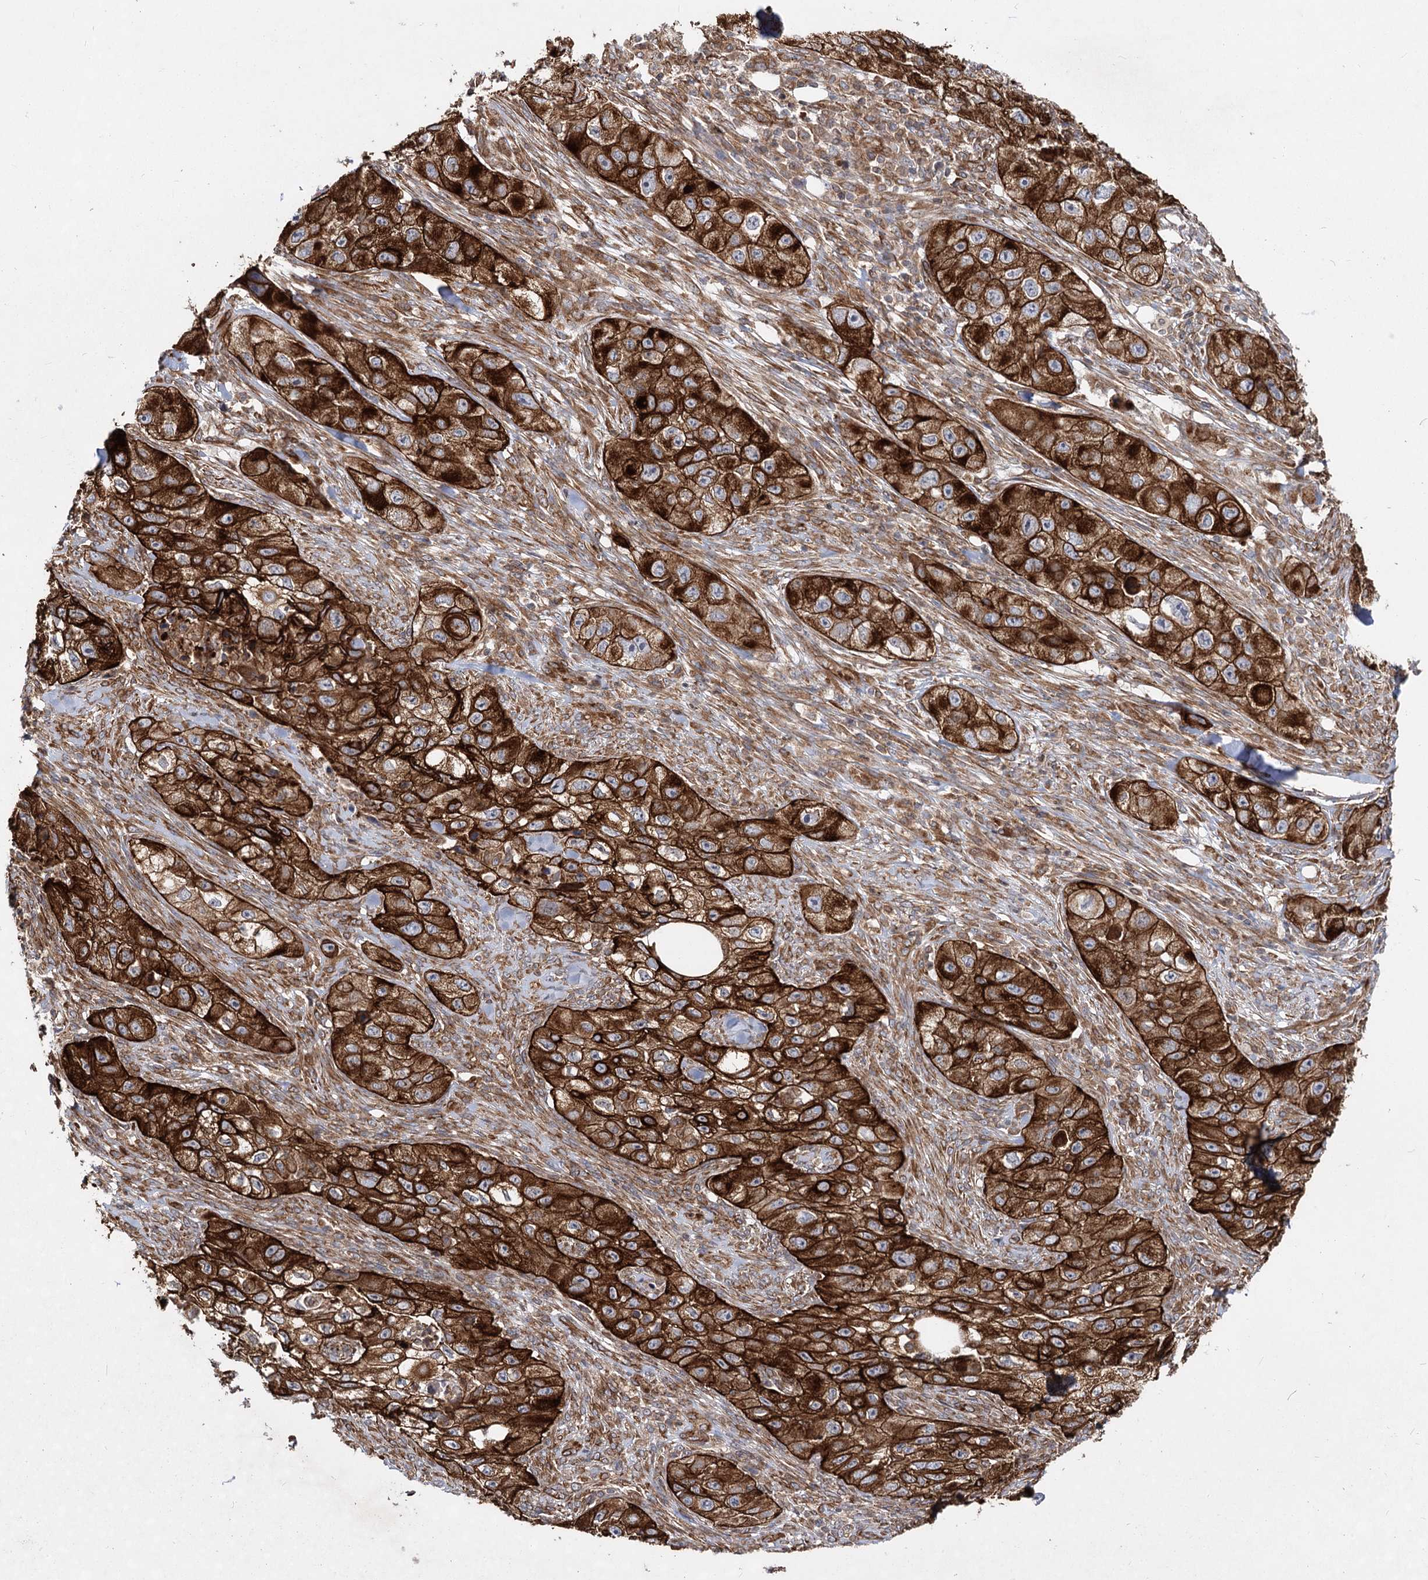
{"staining": {"intensity": "strong", "quantity": ">75%", "location": "cytoplasmic/membranous"}, "tissue": "skin cancer", "cell_type": "Tumor cells", "image_type": "cancer", "snomed": [{"axis": "morphology", "description": "Squamous cell carcinoma, NOS"}, {"axis": "topography", "description": "Skin"}, {"axis": "topography", "description": "Subcutis"}], "caption": "The histopathology image reveals a brown stain indicating the presence of a protein in the cytoplasmic/membranous of tumor cells in skin cancer (squamous cell carcinoma).", "gene": "IQSEC1", "patient": {"sex": "male", "age": 73}}